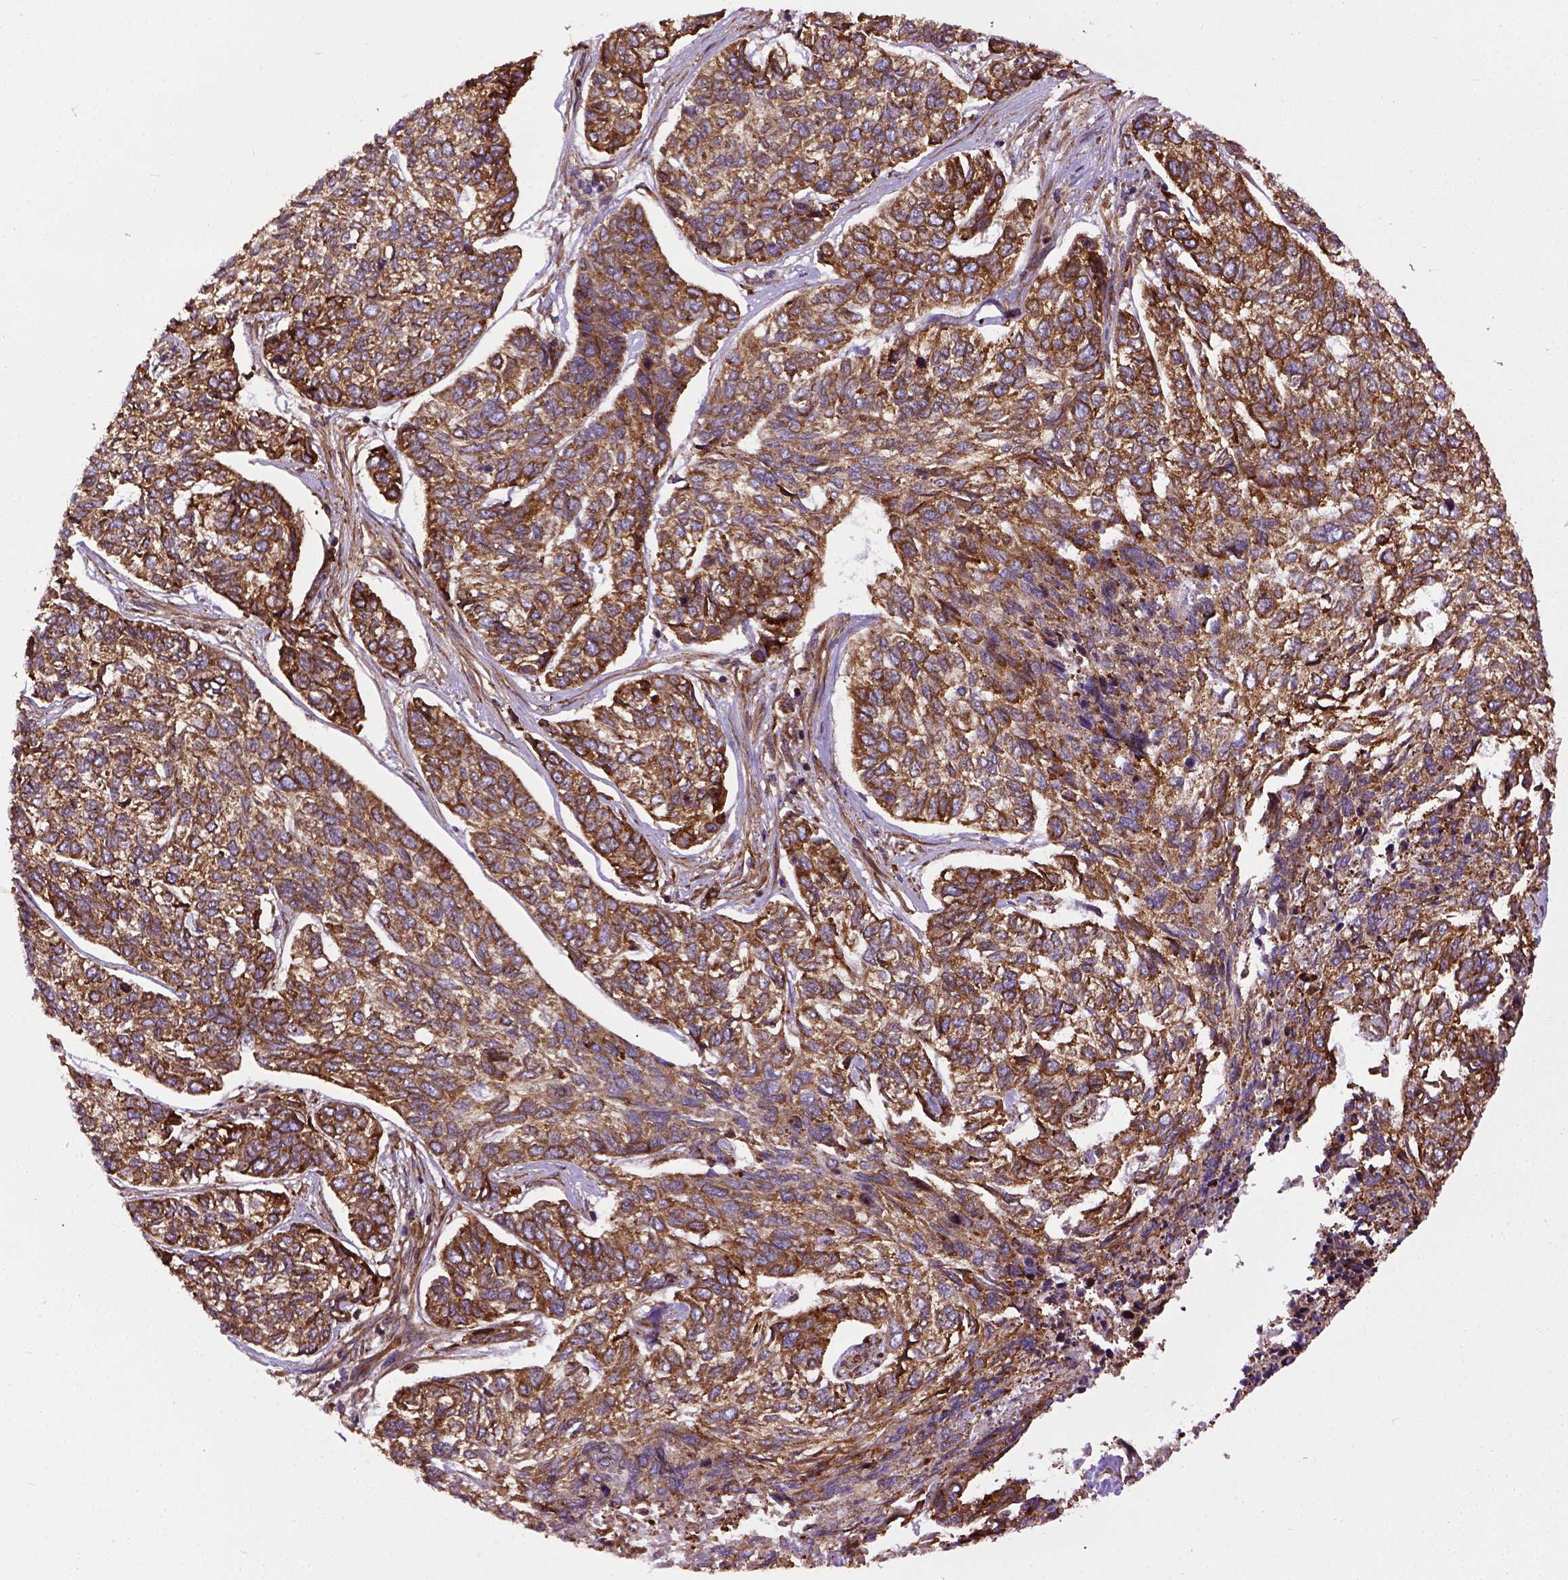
{"staining": {"intensity": "strong", "quantity": ">75%", "location": "cytoplasmic/membranous"}, "tissue": "skin cancer", "cell_type": "Tumor cells", "image_type": "cancer", "snomed": [{"axis": "morphology", "description": "Basal cell carcinoma"}, {"axis": "topography", "description": "Skin"}], "caption": "A histopathology image of human skin cancer stained for a protein shows strong cytoplasmic/membranous brown staining in tumor cells.", "gene": "CAPRIN1", "patient": {"sex": "female", "age": 65}}